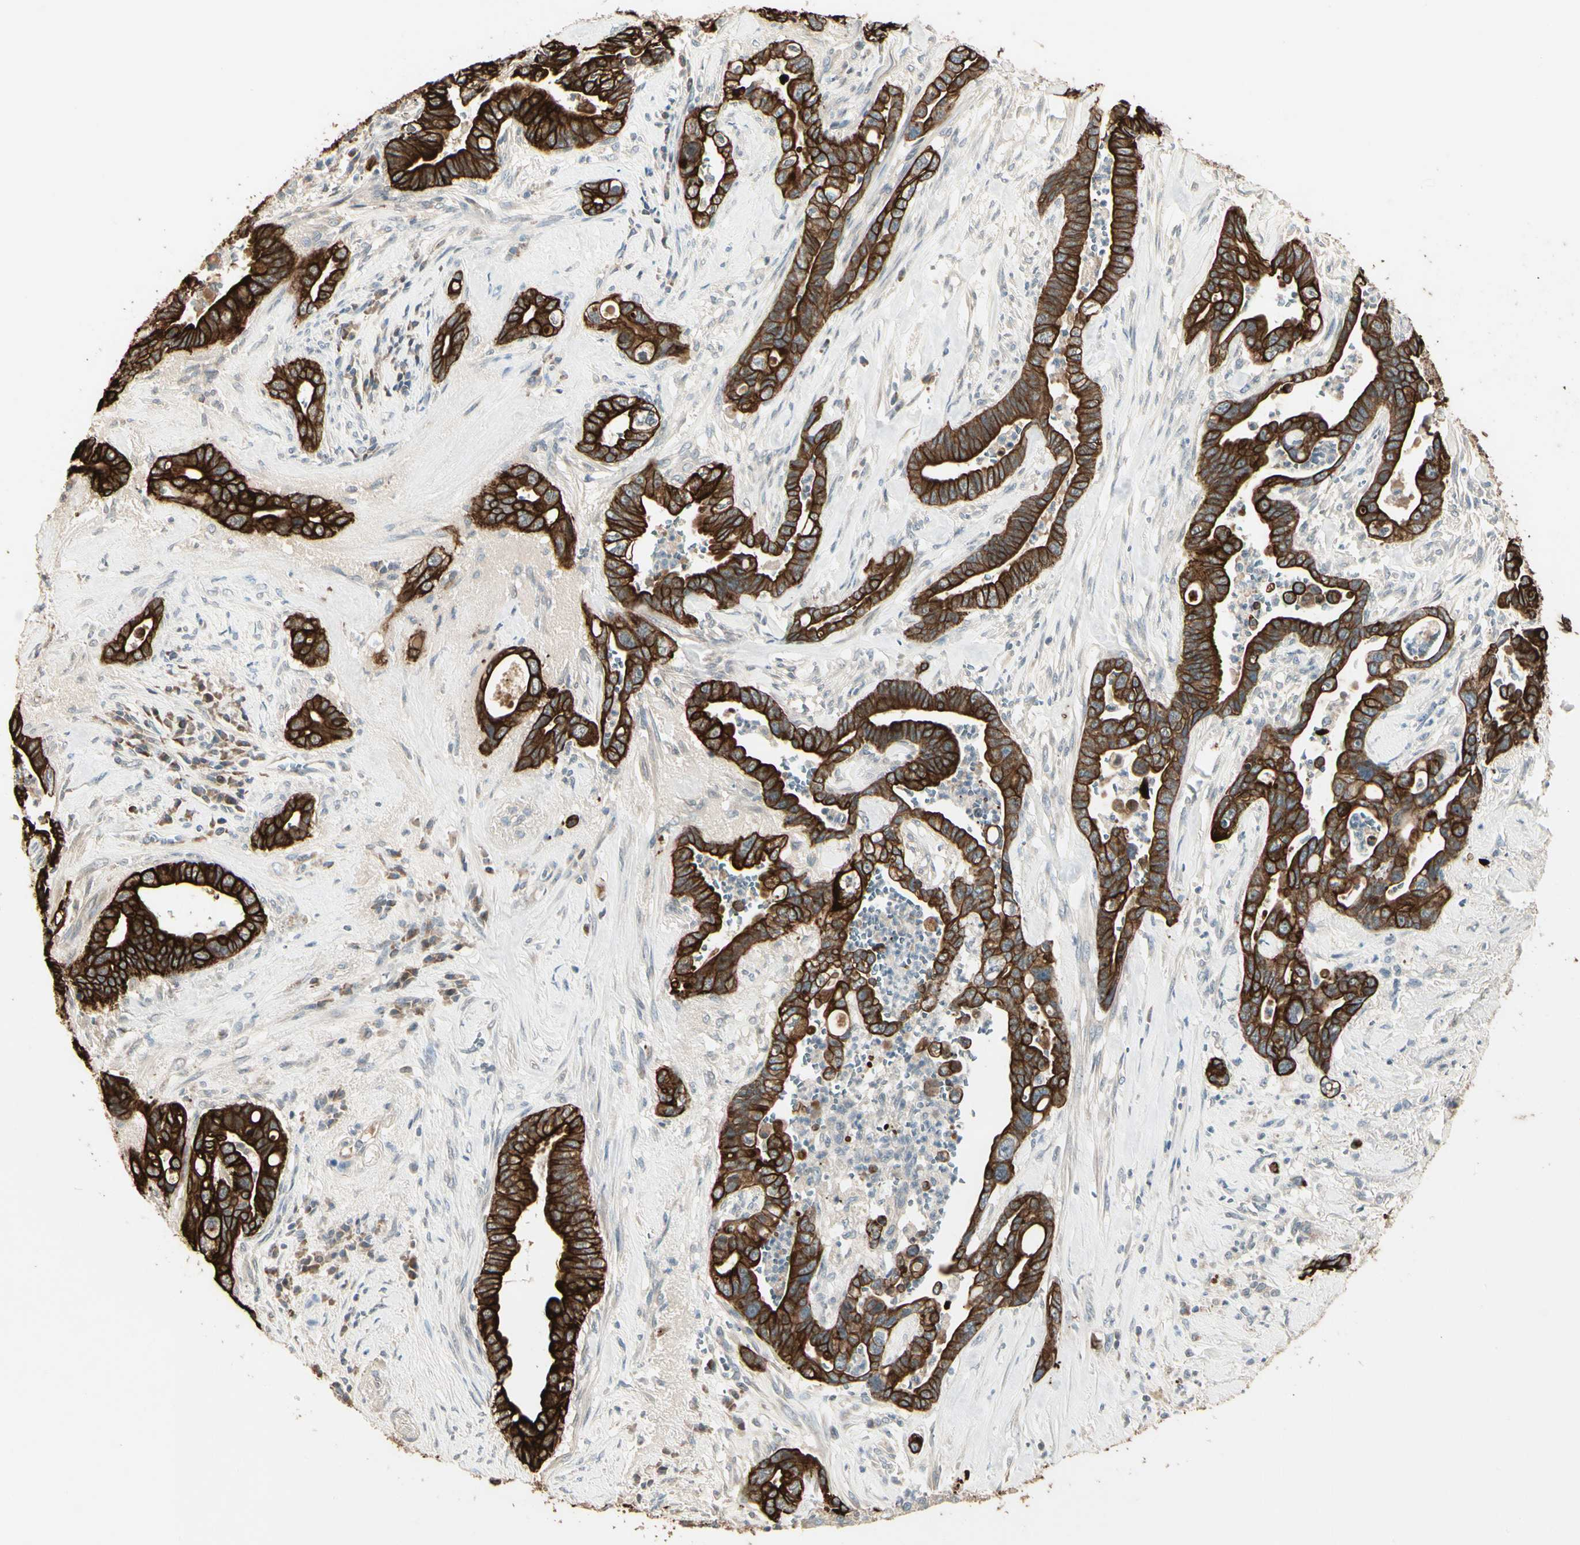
{"staining": {"intensity": "strong", "quantity": ">75%", "location": "cytoplasmic/membranous"}, "tissue": "pancreatic cancer", "cell_type": "Tumor cells", "image_type": "cancer", "snomed": [{"axis": "morphology", "description": "Adenocarcinoma, NOS"}, {"axis": "topography", "description": "Pancreas"}], "caption": "Protein staining shows strong cytoplasmic/membranous expression in about >75% of tumor cells in pancreatic adenocarcinoma.", "gene": "SKIL", "patient": {"sex": "male", "age": 70}}